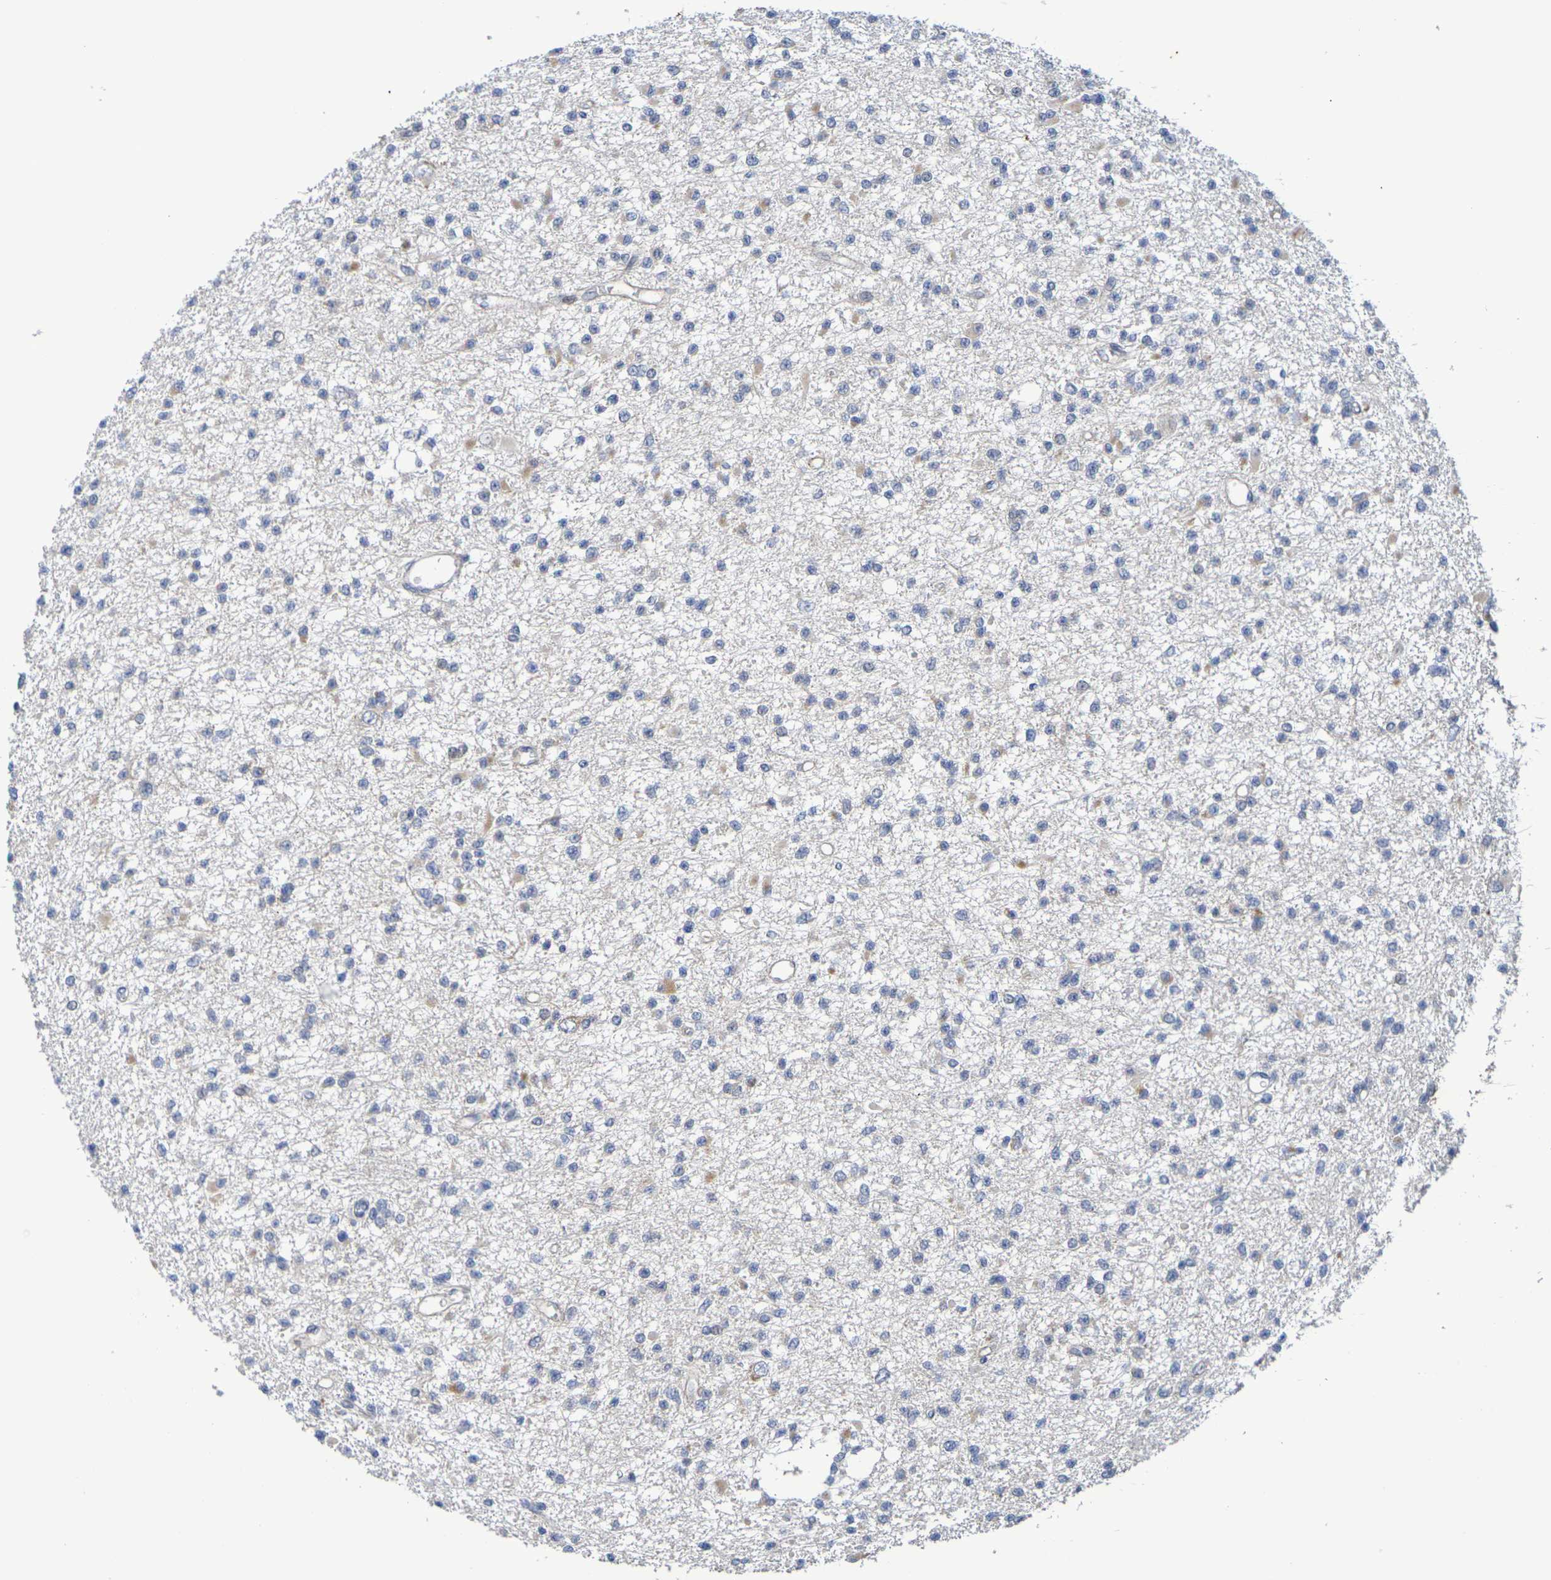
{"staining": {"intensity": "weak", "quantity": "25%-75%", "location": "cytoplasmic/membranous"}, "tissue": "glioma", "cell_type": "Tumor cells", "image_type": "cancer", "snomed": [{"axis": "morphology", "description": "Glioma, malignant, Low grade"}, {"axis": "topography", "description": "Brain"}], "caption": "Brown immunohistochemical staining in low-grade glioma (malignant) shows weak cytoplasmic/membranous positivity in about 25%-75% of tumor cells.", "gene": "SDC4", "patient": {"sex": "female", "age": 22}}